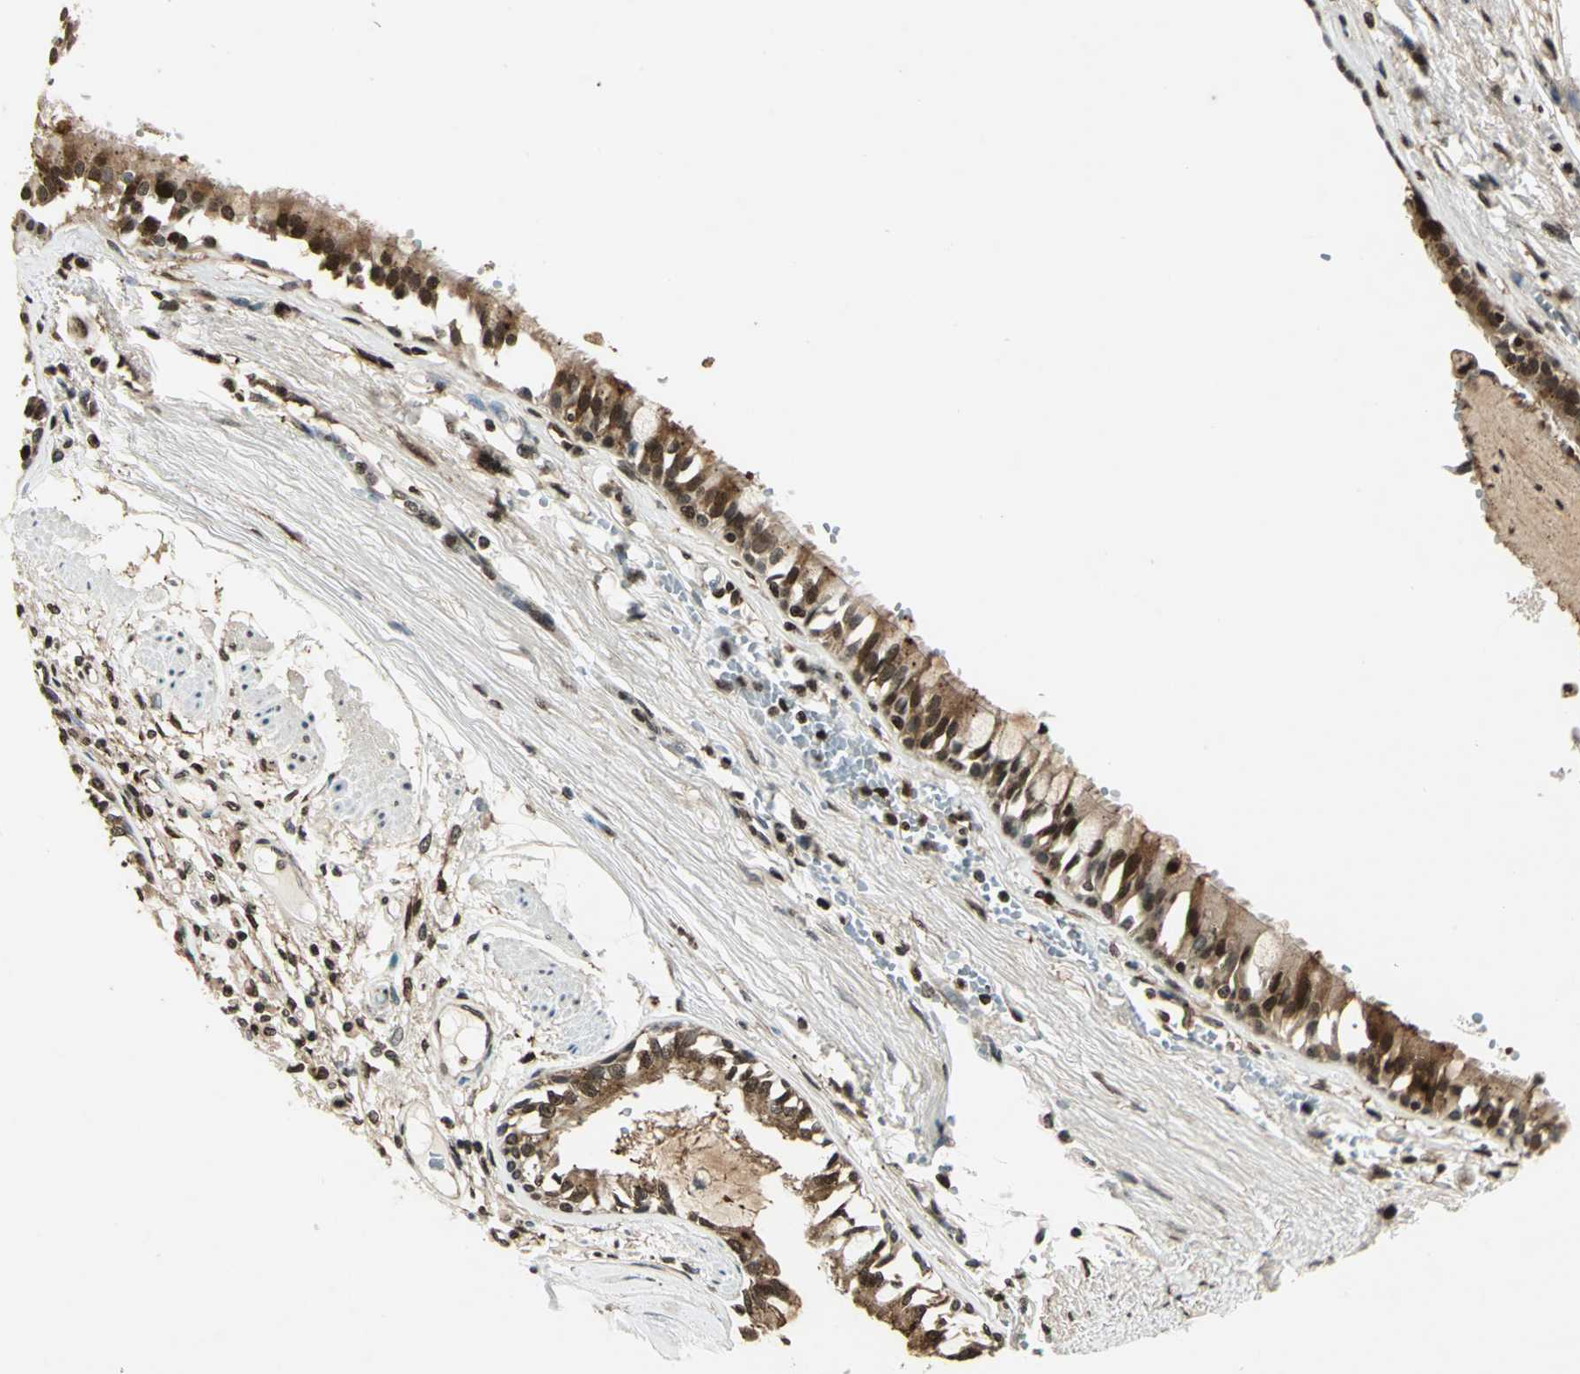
{"staining": {"intensity": "strong", "quantity": ">75%", "location": "cytoplasmic/membranous"}, "tissue": "bronchus", "cell_type": "Respiratory epithelial cells", "image_type": "normal", "snomed": [{"axis": "morphology", "description": "Normal tissue, NOS"}, {"axis": "topography", "description": "Bronchus"}, {"axis": "topography", "description": "Lung"}], "caption": "Normal bronchus shows strong cytoplasmic/membranous staining in about >75% of respiratory epithelial cells, visualized by immunohistochemistry. The staining was performed using DAB (3,3'-diaminobenzidine) to visualize the protein expression in brown, while the nuclei were stained in blue with hematoxylin (Magnification: 20x).", "gene": "LGALS3", "patient": {"sex": "female", "age": 56}}